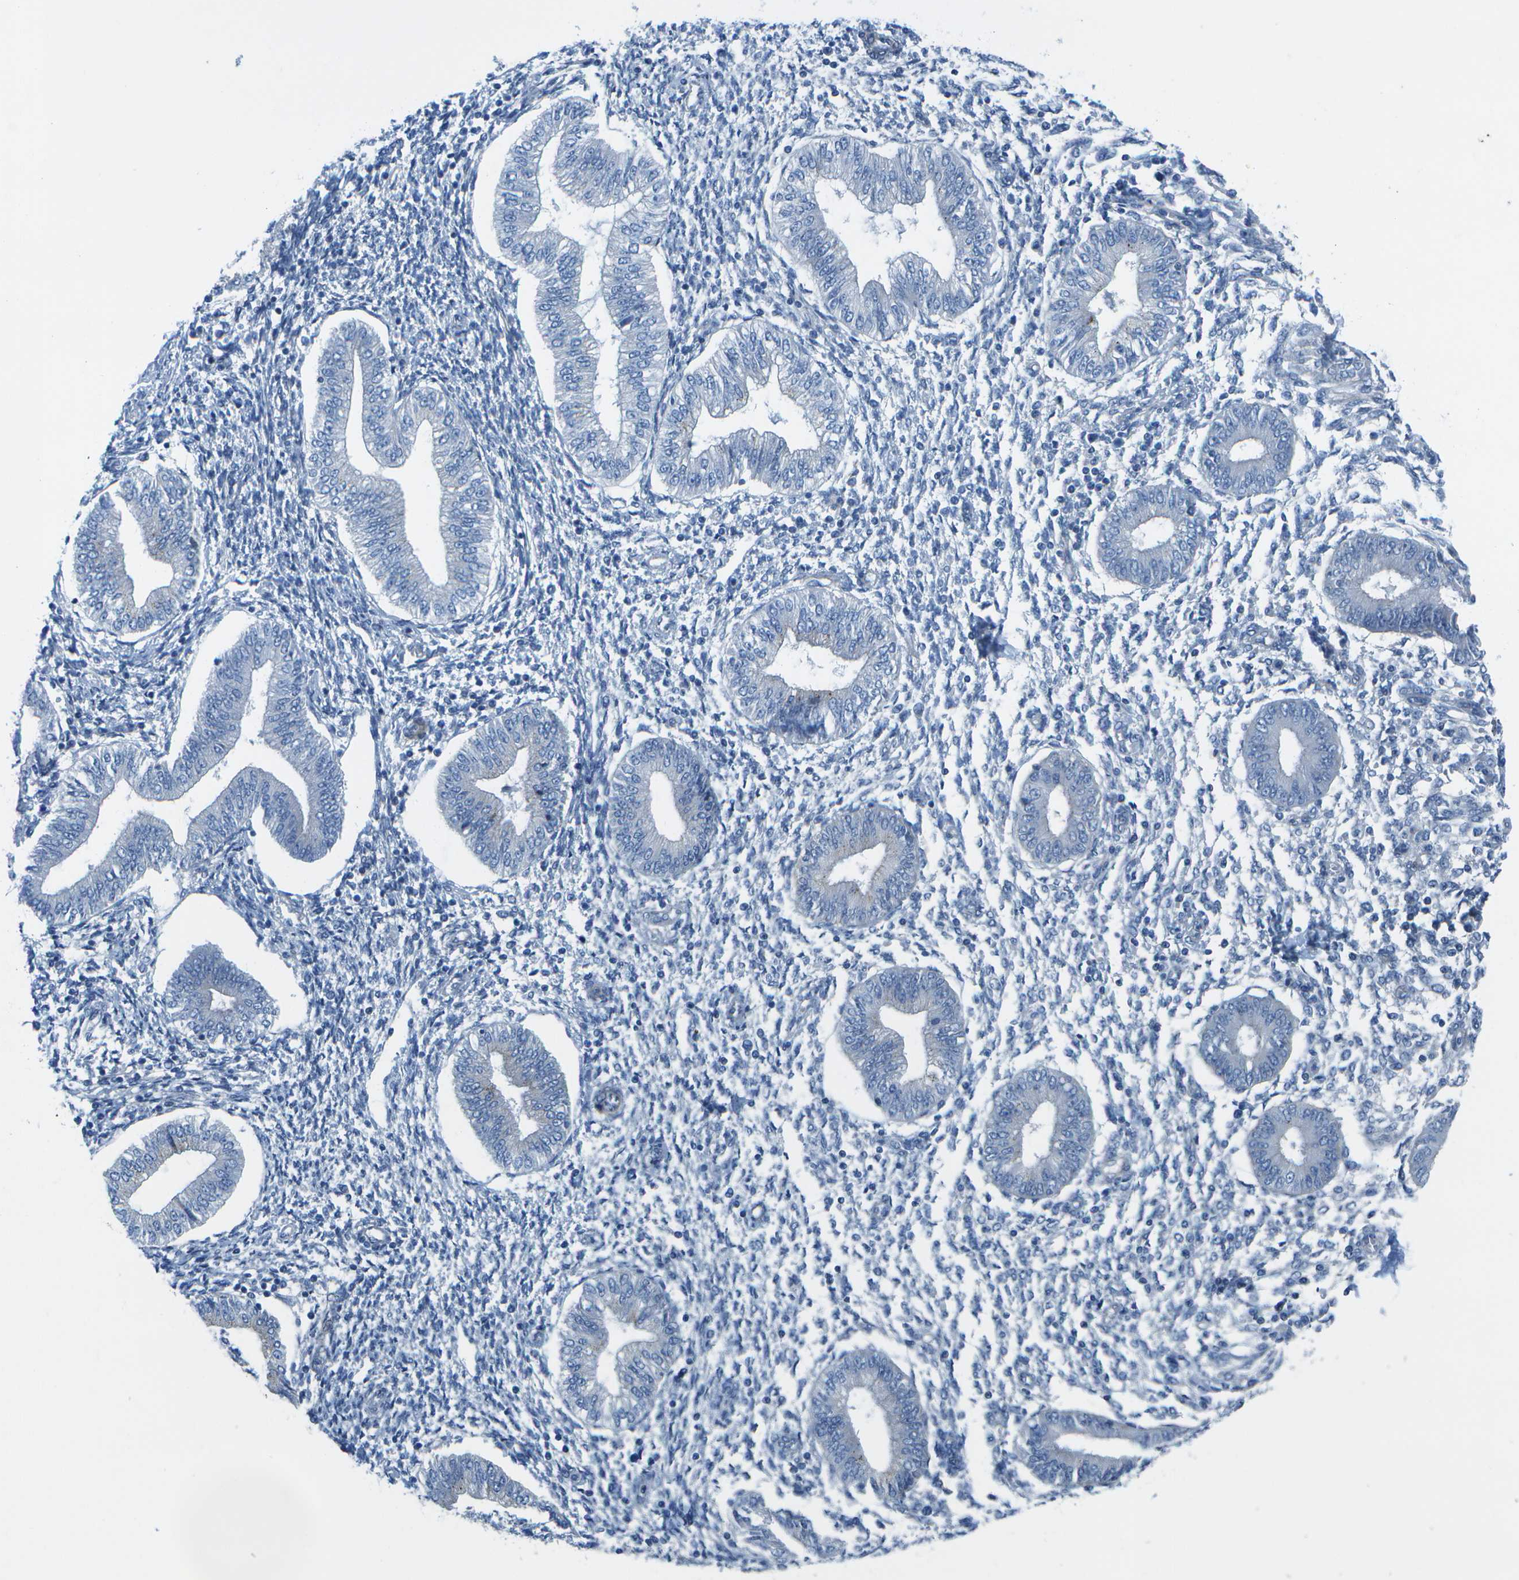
{"staining": {"intensity": "negative", "quantity": "none", "location": "none"}, "tissue": "endometrium", "cell_type": "Cells in endometrial stroma", "image_type": "normal", "snomed": [{"axis": "morphology", "description": "Normal tissue, NOS"}, {"axis": "topography", "description": "Endometrium"}], "caption": "This is a image of immunohistochemistry staining of unremarkable endometrium, which shows no expression in cells in endometrial stroma. (DAB (3,3'-diaminobenzidine) IHC with hematoxylin counter stain).", "gene": "SORBS3", "patient": {"sex": "female", "age": 50}}